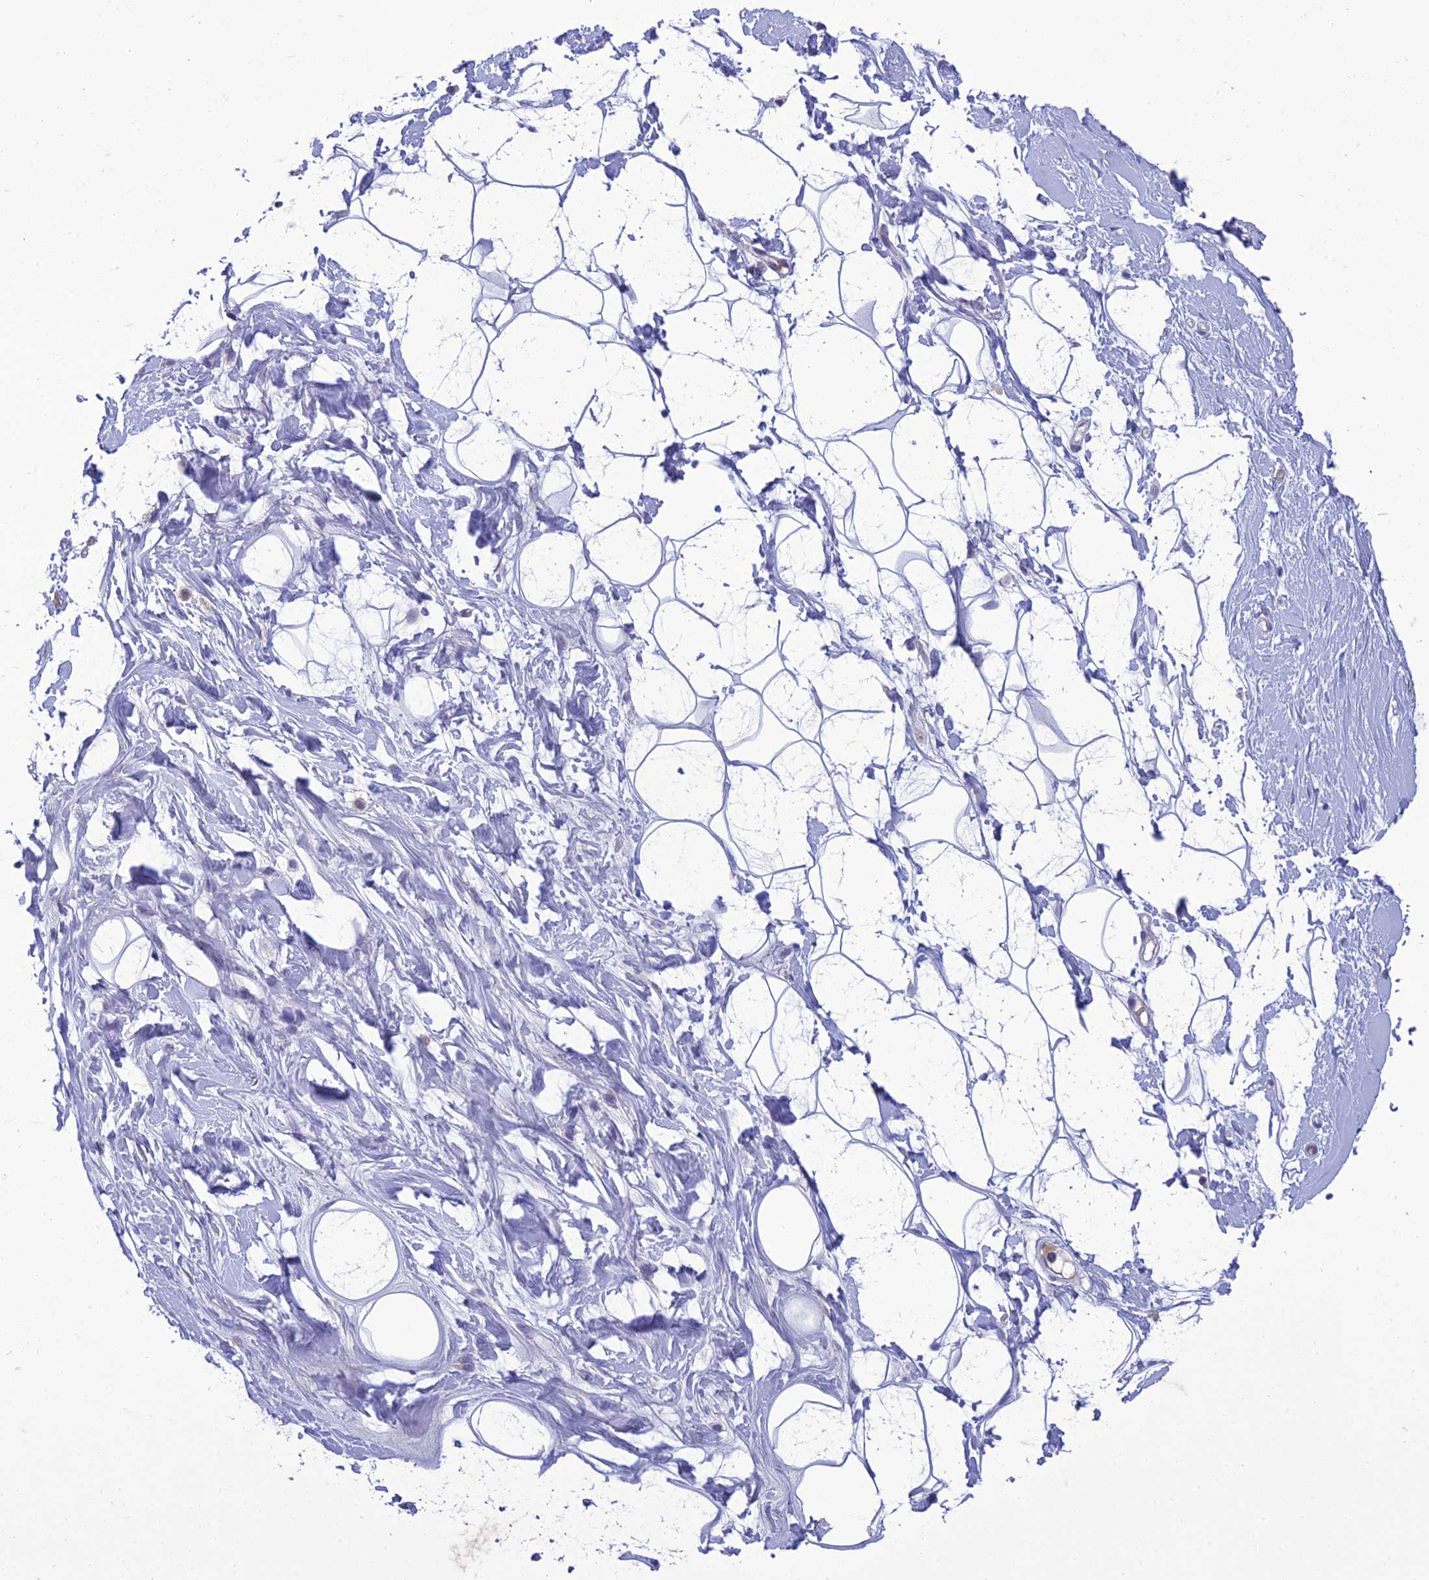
{"staining": {"intensity": "negative", "quantity": "none", "location": "none"}, "tissue": "adipose tissue", "cell_type": "Adipocytes", "image_type": "normal", "snomed": [{"axis": "morphology", "description": "Normal tissue, NOS"}, {"axis": "topography", "description": "Breast"}], "caption": "Immunohistochemistry image of unremarkable adipose tissue stained for a protein (brown), which exhibits no staining in adipocytes.", "gene": "ANKS4B", "patient": {"sex": "female", "age": 26}}